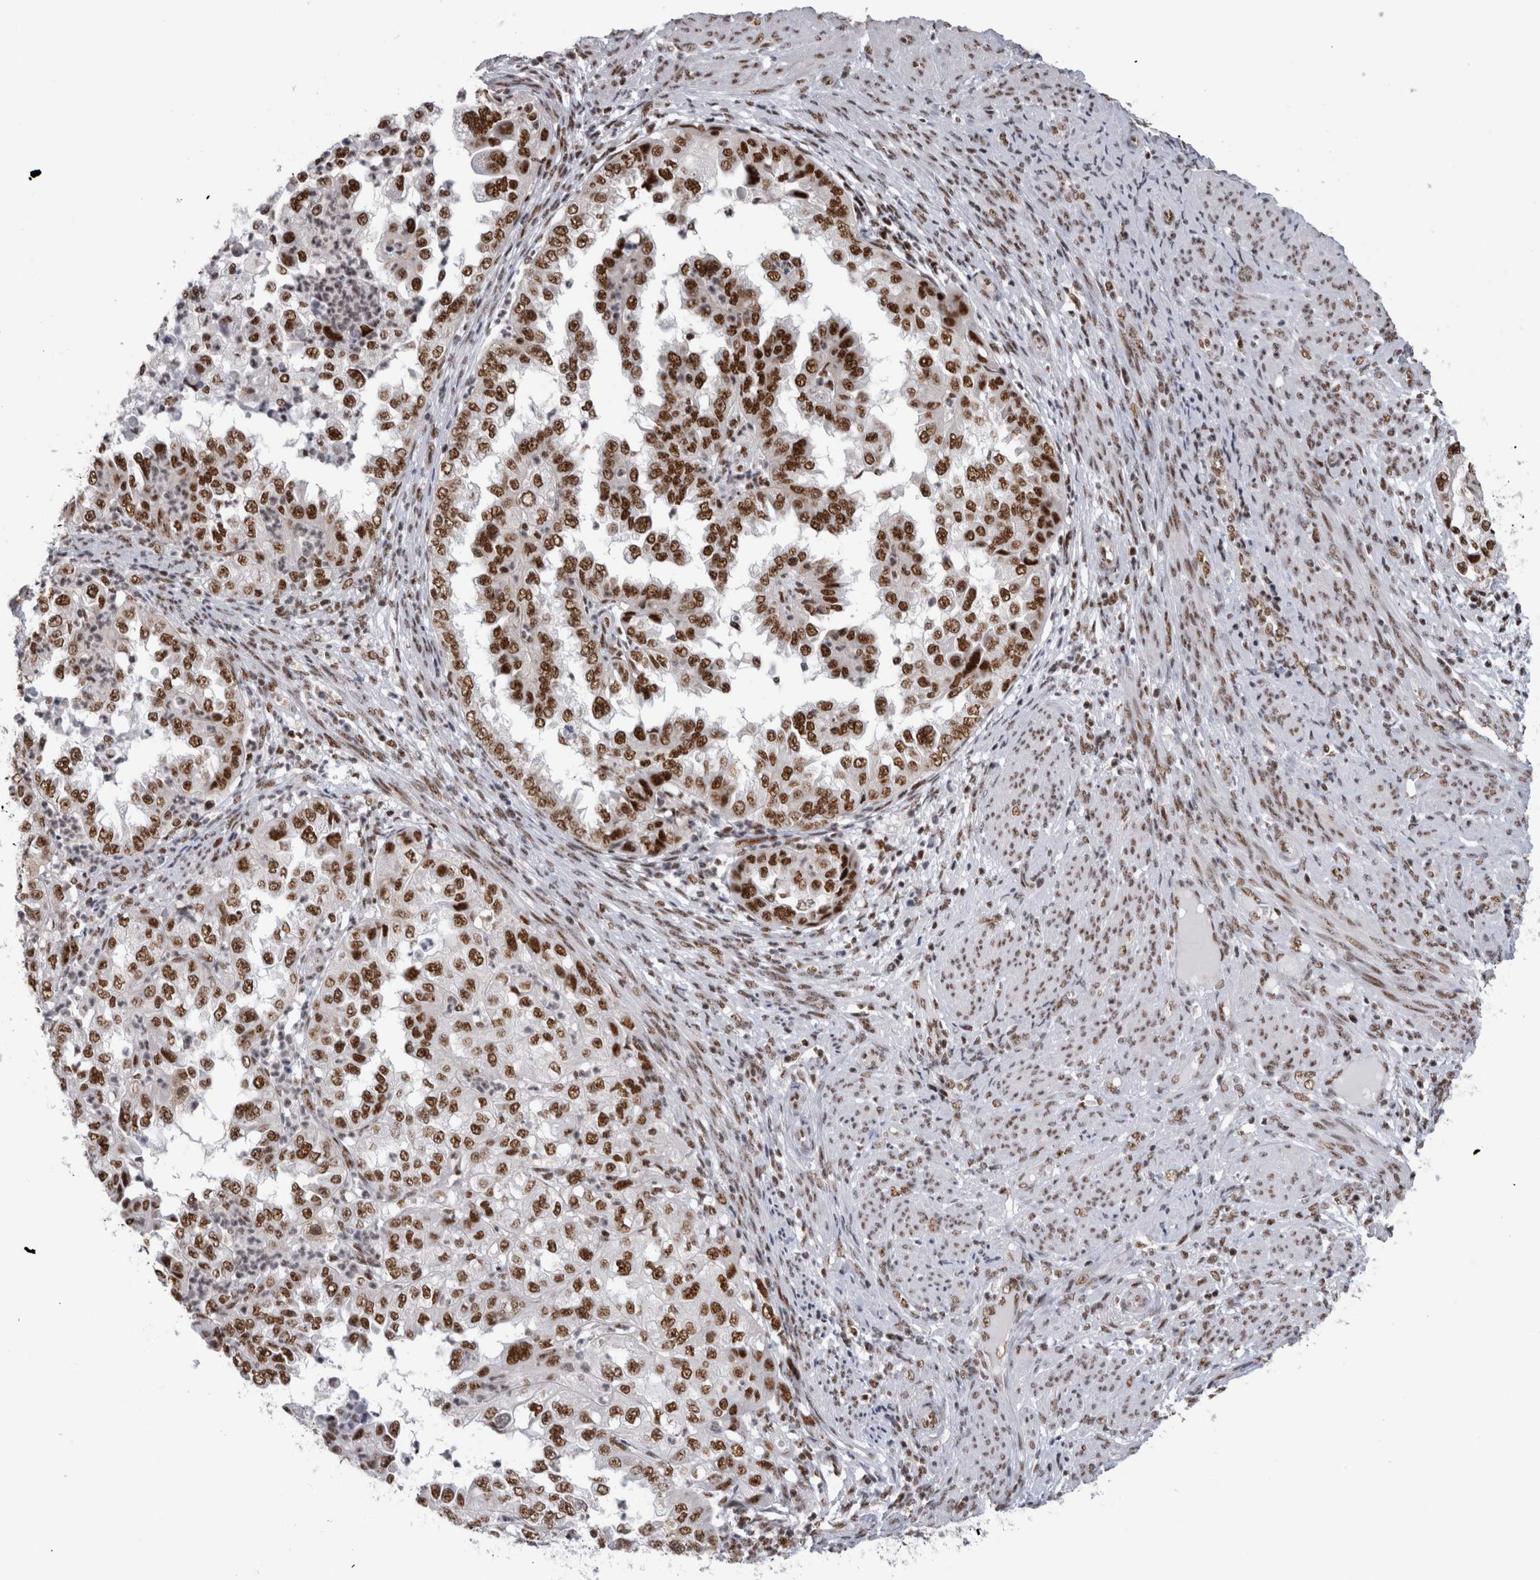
{"staining": {"intensity": "strong", "quantity": ">75%", "location": "nuclear"}, "tissue": "endometrial cancer", "cell_type": "Tumor cells", "image_type": "cancer", "snomed": [{"axis": "morphology", "description": "Adenocarcinoma, NOS"}, {"axis": "topography", "description": "Endometrium"}], "caption": "DAB immunohistochemical staining of adenocarcinoma (endometrial) reveals strong nuclear protein staining in about >75% of tumor cells. (brown staining indicates protein expression, while blue staining denotes nuclei).", "gene": "CDK11A", "patient": {"sex": "female", "age": 85}}